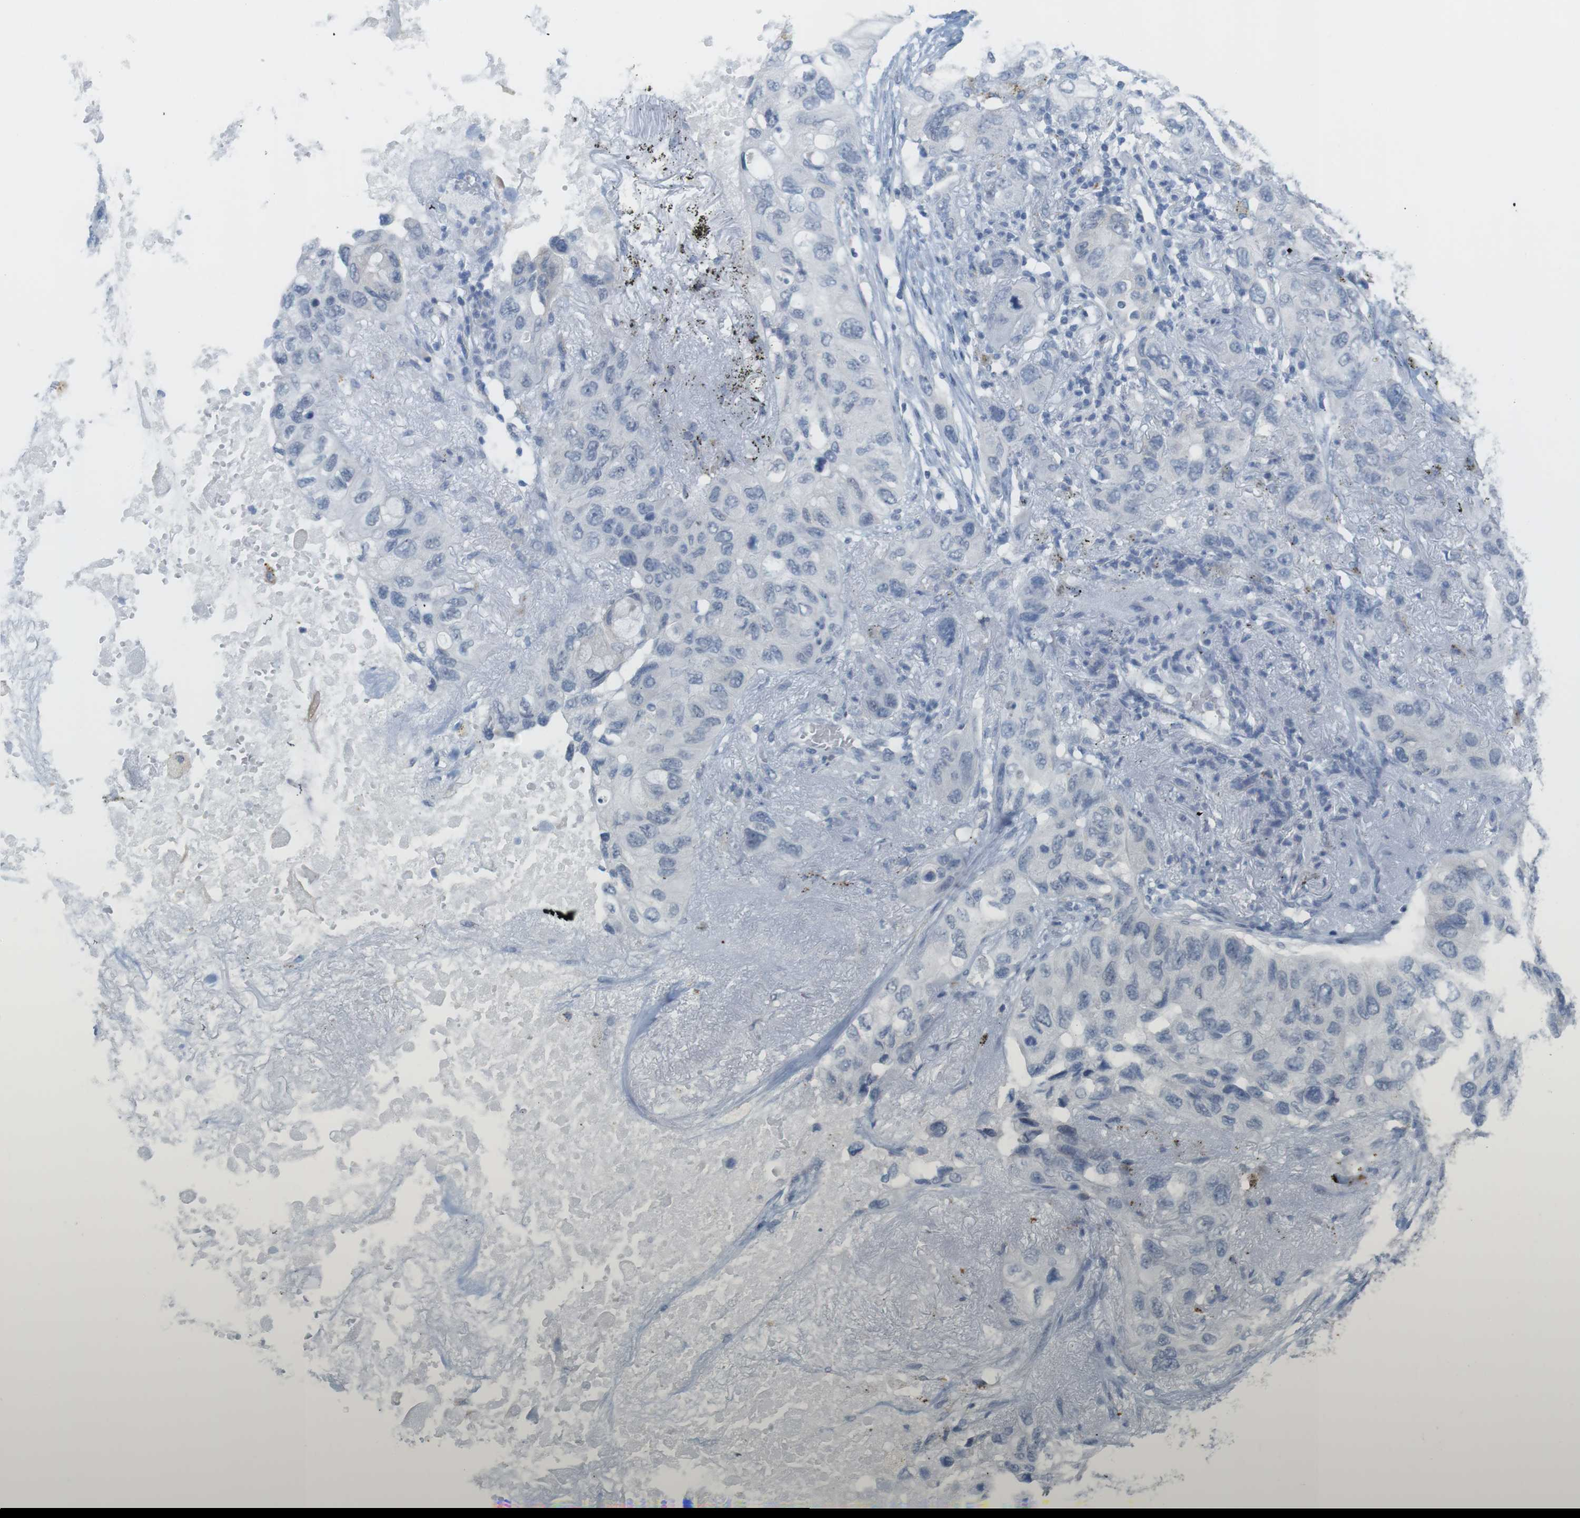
{"staining": {"intensity": "negative", "quantity": "none", "location": "none"}, "tissue": "lung cancer", "cell_type": "Tumor cells", "image_type": "cancer", "snomed": [{"axis": "morphology", "description": "Squamous cell carcinoma, NOS"}, {"axis": "topography", "description": "Lung"}], "caption": "Protein analysis of lung squamous cell carcinoma demonstrates no significant expression in tumor cells. The staining is performed using DAB (3,3'-diaminobenzidine) brown chromogen with nuclei counter-stained in using hematoxylin.", "gene": "YIPF1", "patient": {"sex": "female", "age": 73}}